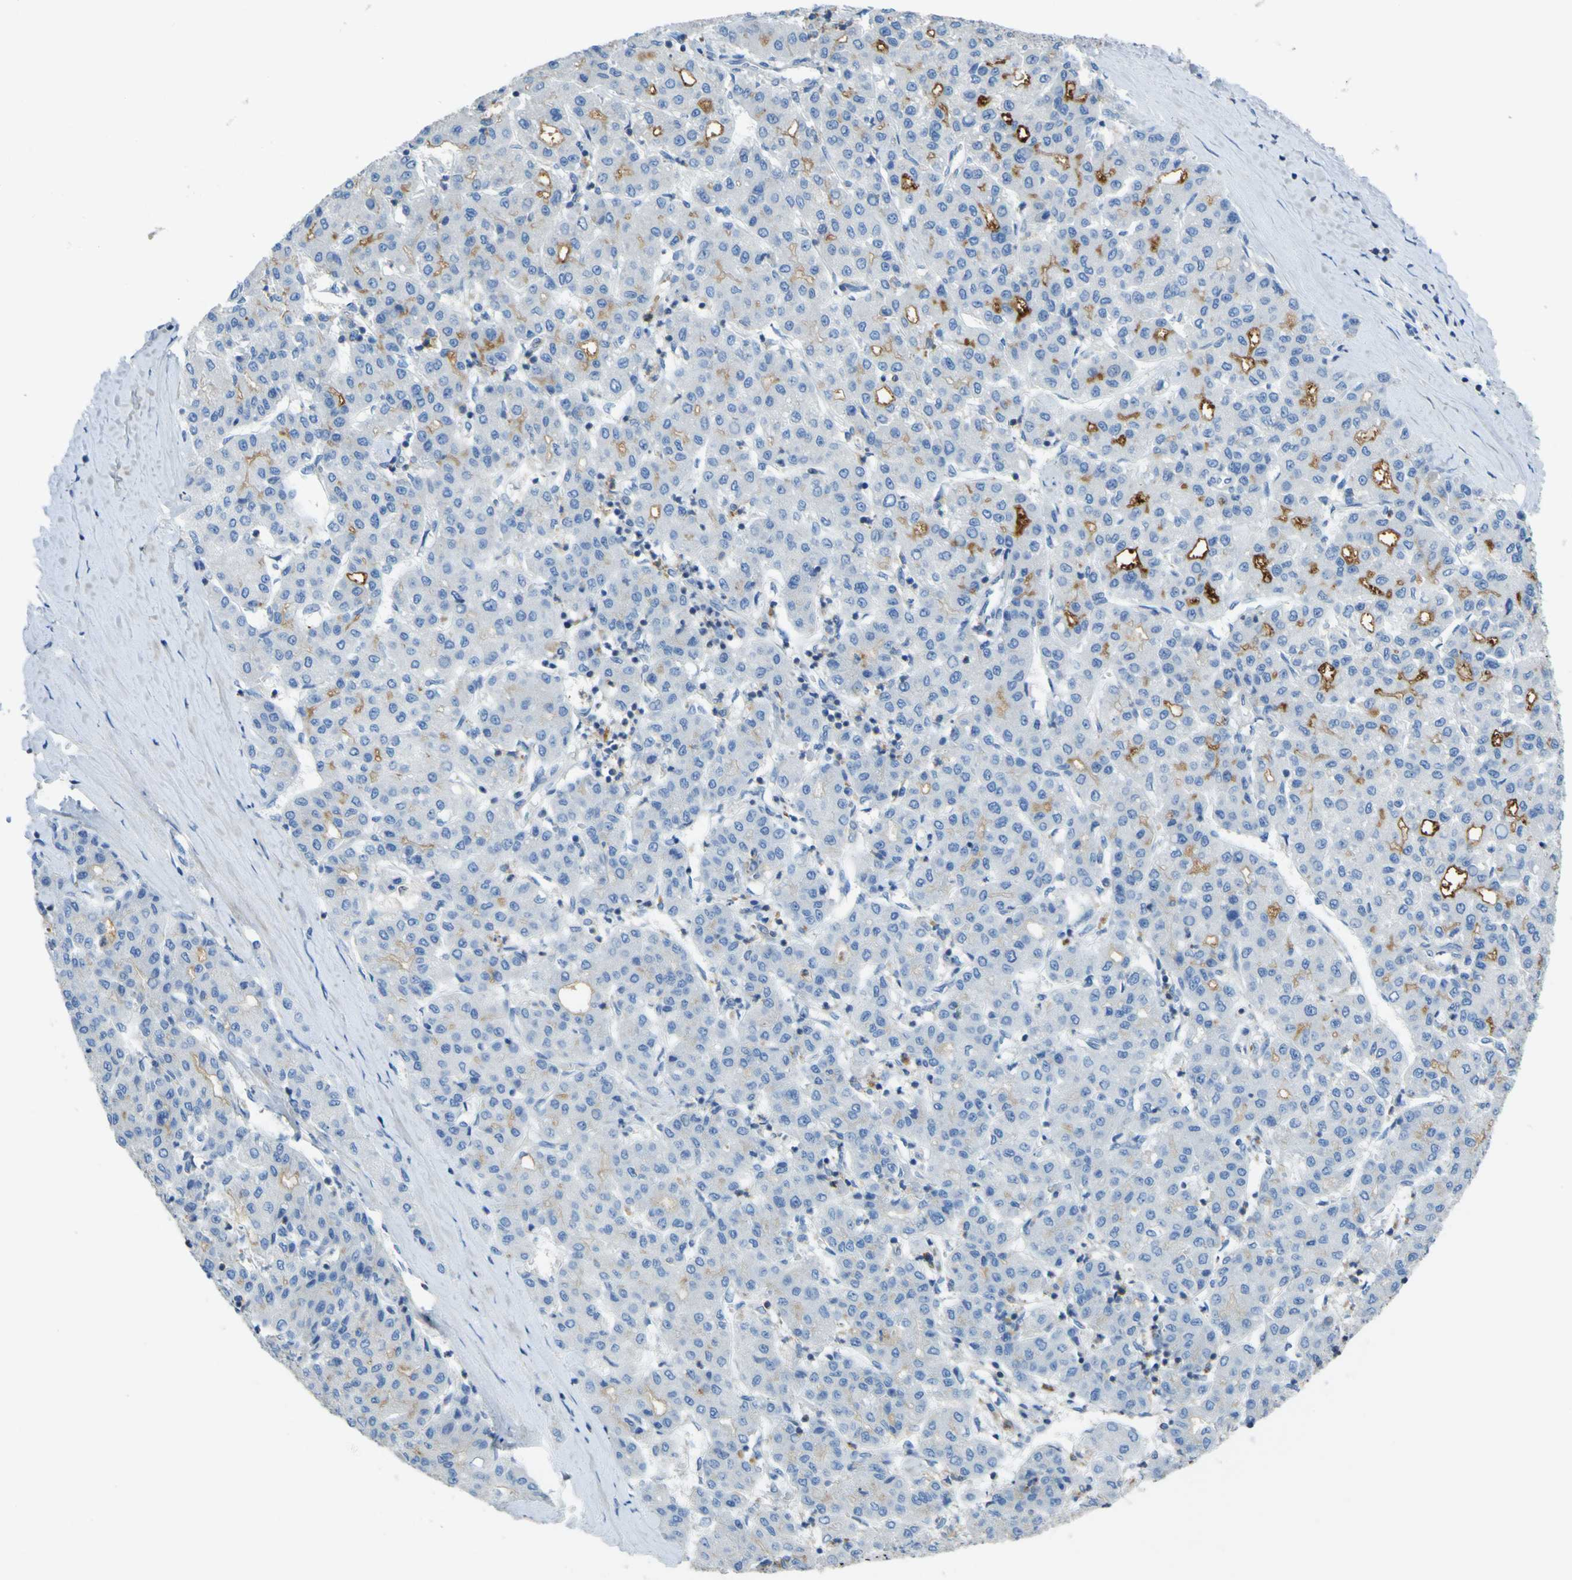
{"staining": {"intensity": "strong", "quantity": "<25%", "location": "cytoplasmic/membranous"}, "tissue": "liver cancer", "cell_type": "Tumor cells", "image_type": "cancer", "snomed": [{"axis": "morphology", "description": "Carcinoma, Hepatocellular, NOS"}, {"axis": "topography", "description": "Liver"}], "caption": "Immunohistochemistry (DAB (3,3'-diaminobenzidine)) staining of human liver cancer displays strong cytoplasmic/membranous protein staining in about <25% of tumor cells.", "gene": "OGN", "patient": {"sex": "male", "age": 65}}